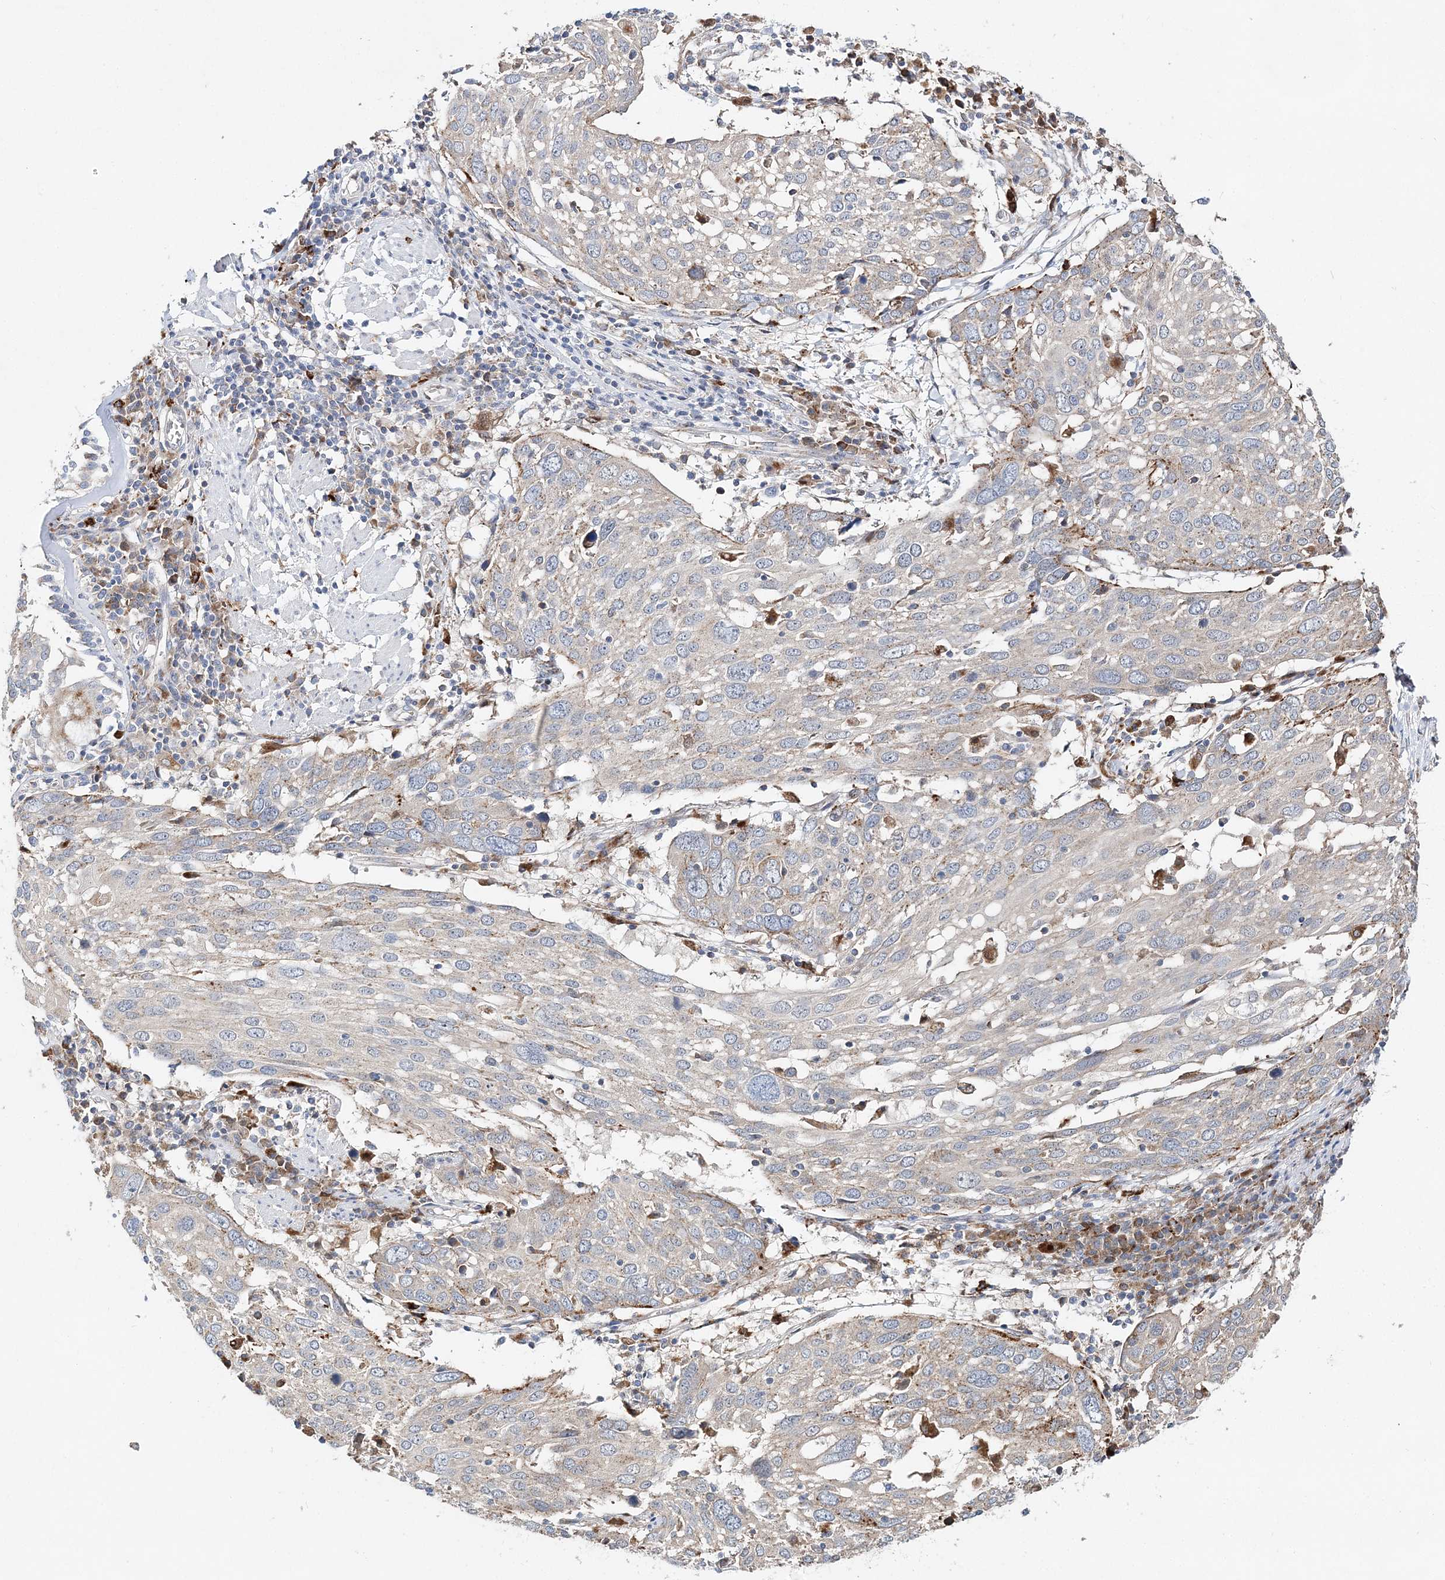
{"staining": {"intensity": "weak", "quantity": "<25%", "location": "cytoplasmic/membranous"}, "tissue": "lung cancer", "cell_type": "Tumor cells", "image_type": "cancer", "snomed": [{"axis": "morphology", "description": "Squamous cell carcinoma, NOS"}, {"axis": "topography", "description": "Lung"}], "caption": "A micrograph of human lung cancer (squamous cell carcinoma) is negative for staining in tumor cells.", "gene": "C3orf38", "patient": {"sex": "male", "age": 65}}